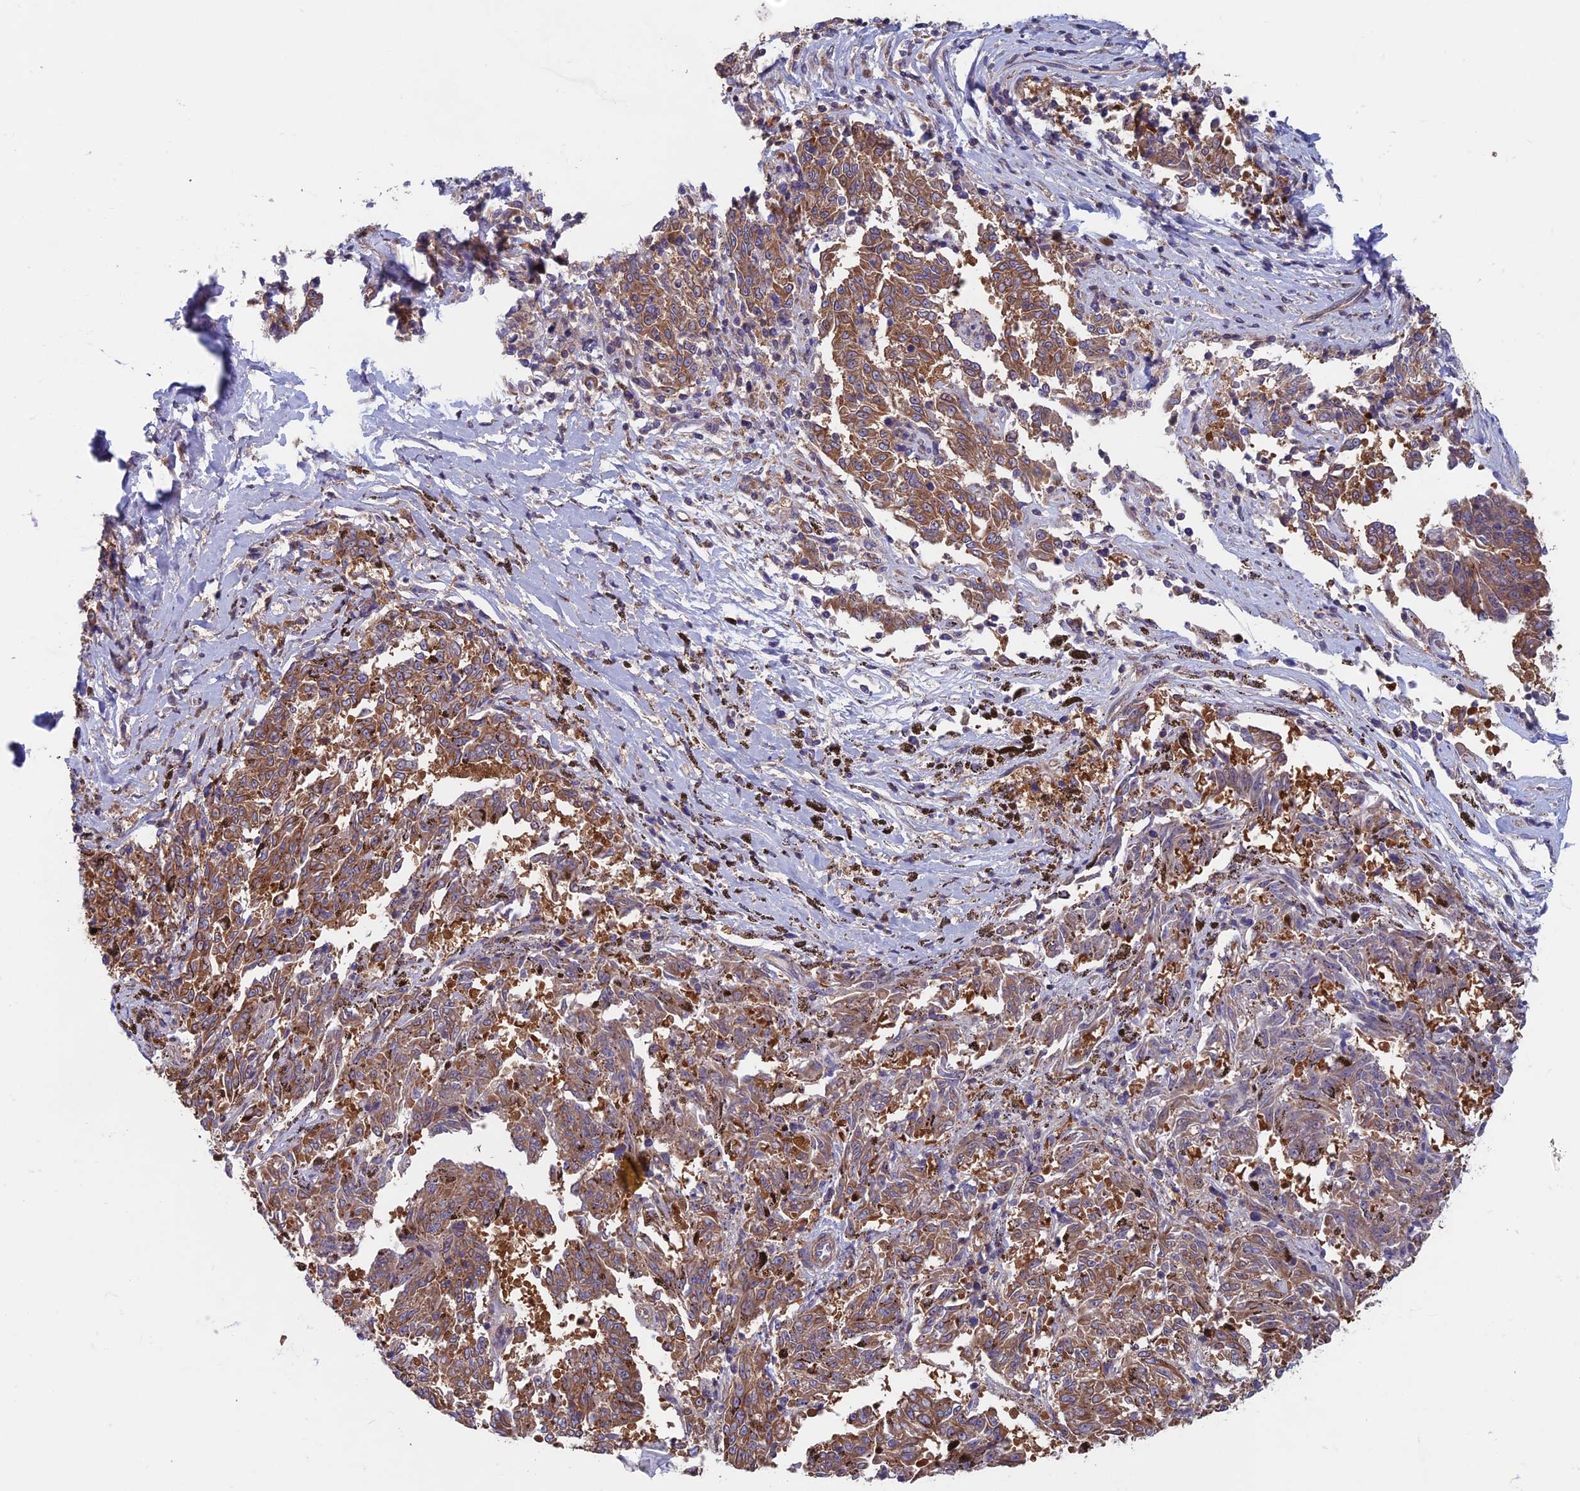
{"staining": {"intensity": "moderate", "quantity": ">75%", "location": "cytoplasmic/membranous"}, "tissue": "melanoma", "cell_type": "Tumor cells", "image_type": "cancer", "snomed": [{"axis": "morphology", "description": "Malignant melanoma, NOS"}, {"axis": "topography", "description": "Skin"}], "caption": "DAB (3,3'-diaminobenzidine) immunohistochemical staining of melanoma demonstrates moderate cytoplasmic/membranous protein positivity in about >75% of tumor cells.", "gene": "DNM1L", "patient": {"sex": "female", "age": 72}}